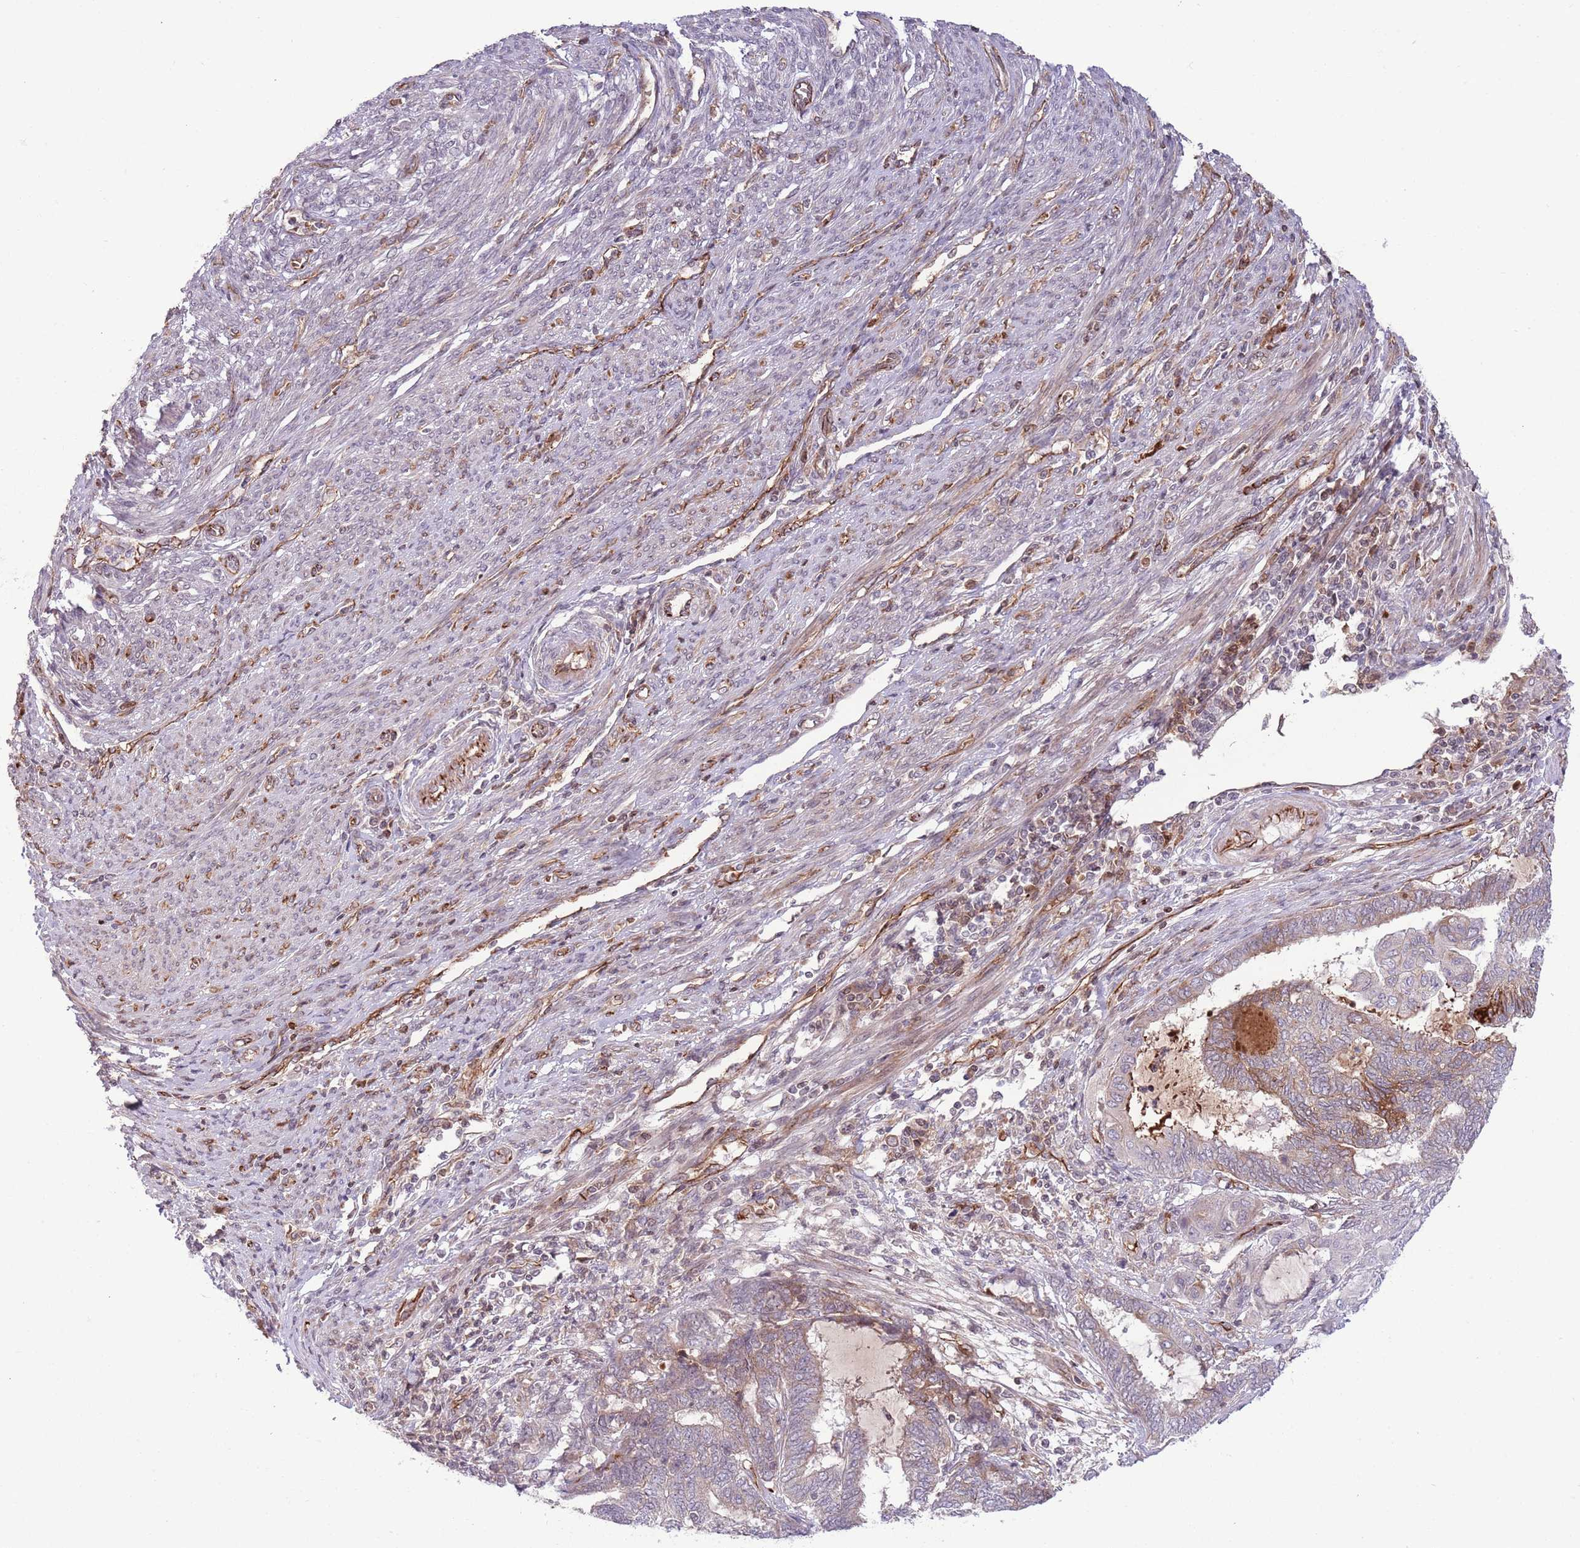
{"staining": {"intensity": "weak", "quantity": "<25%", "location": "cytoplasmic/membranous"}, "tissue": "endometrial cancer", "cell_type": "Tumor cells", "image_type": "cancer", "snomed": [{"axis": "morphology", "description": "Adenocarcinoma, NOS"}, {"axis": "topography", "description": "Uterus"}, {"axis": "topography", "description": "Endometrium"}], "caption": "A high-resolution image shows immunohistochemistry (IHC) staining of adenocarcinoma (endometrial), which demonstrates no significant positivity in tumor cells.", "gene": "DPP10", "patient": {"sex": "female", "age": 70}}